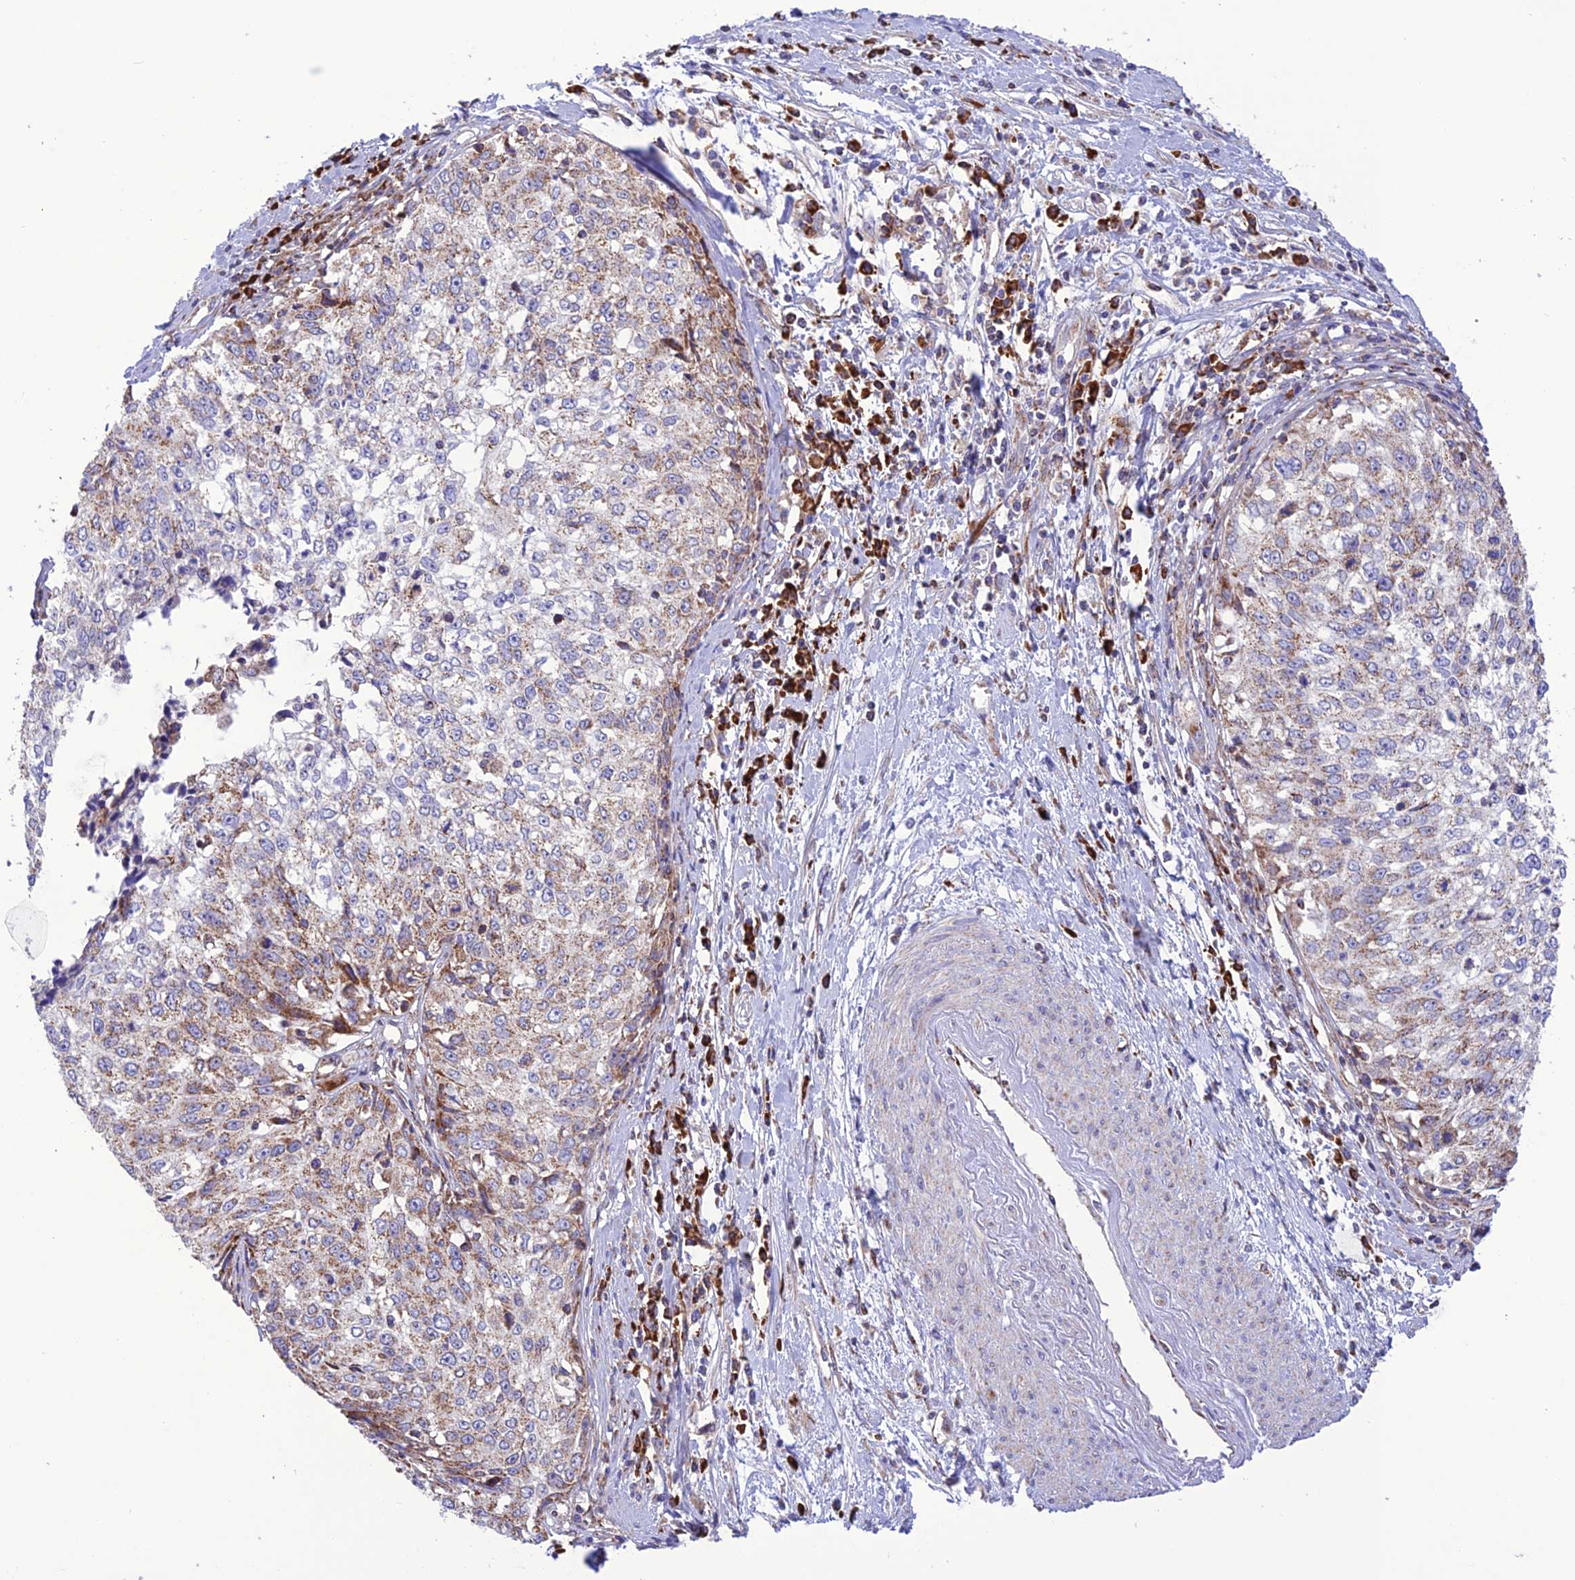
{"staining": {"intensity": "moderate", "quantity": "<25%", "location": "cytoplasmic/membranous"}, "tissue": "cervical cancer", "cell_type": "Tumor cells", "image_type": "cancer", "snomed": [{"axis": "morphology", "description": "Squamous cell carcinoma, NOS"}, {"axis": "topography", "description": "Cervix"}], "caption": "Immunohistochemistry (IHC) of squamous cell carcinoma (cervical) shows low levels of moderate cytoplasmic/membranous positivity in about <25% of tumor cells.", "gene": "UAP1L1", "patient": {"sex": "female", "age": 57}}